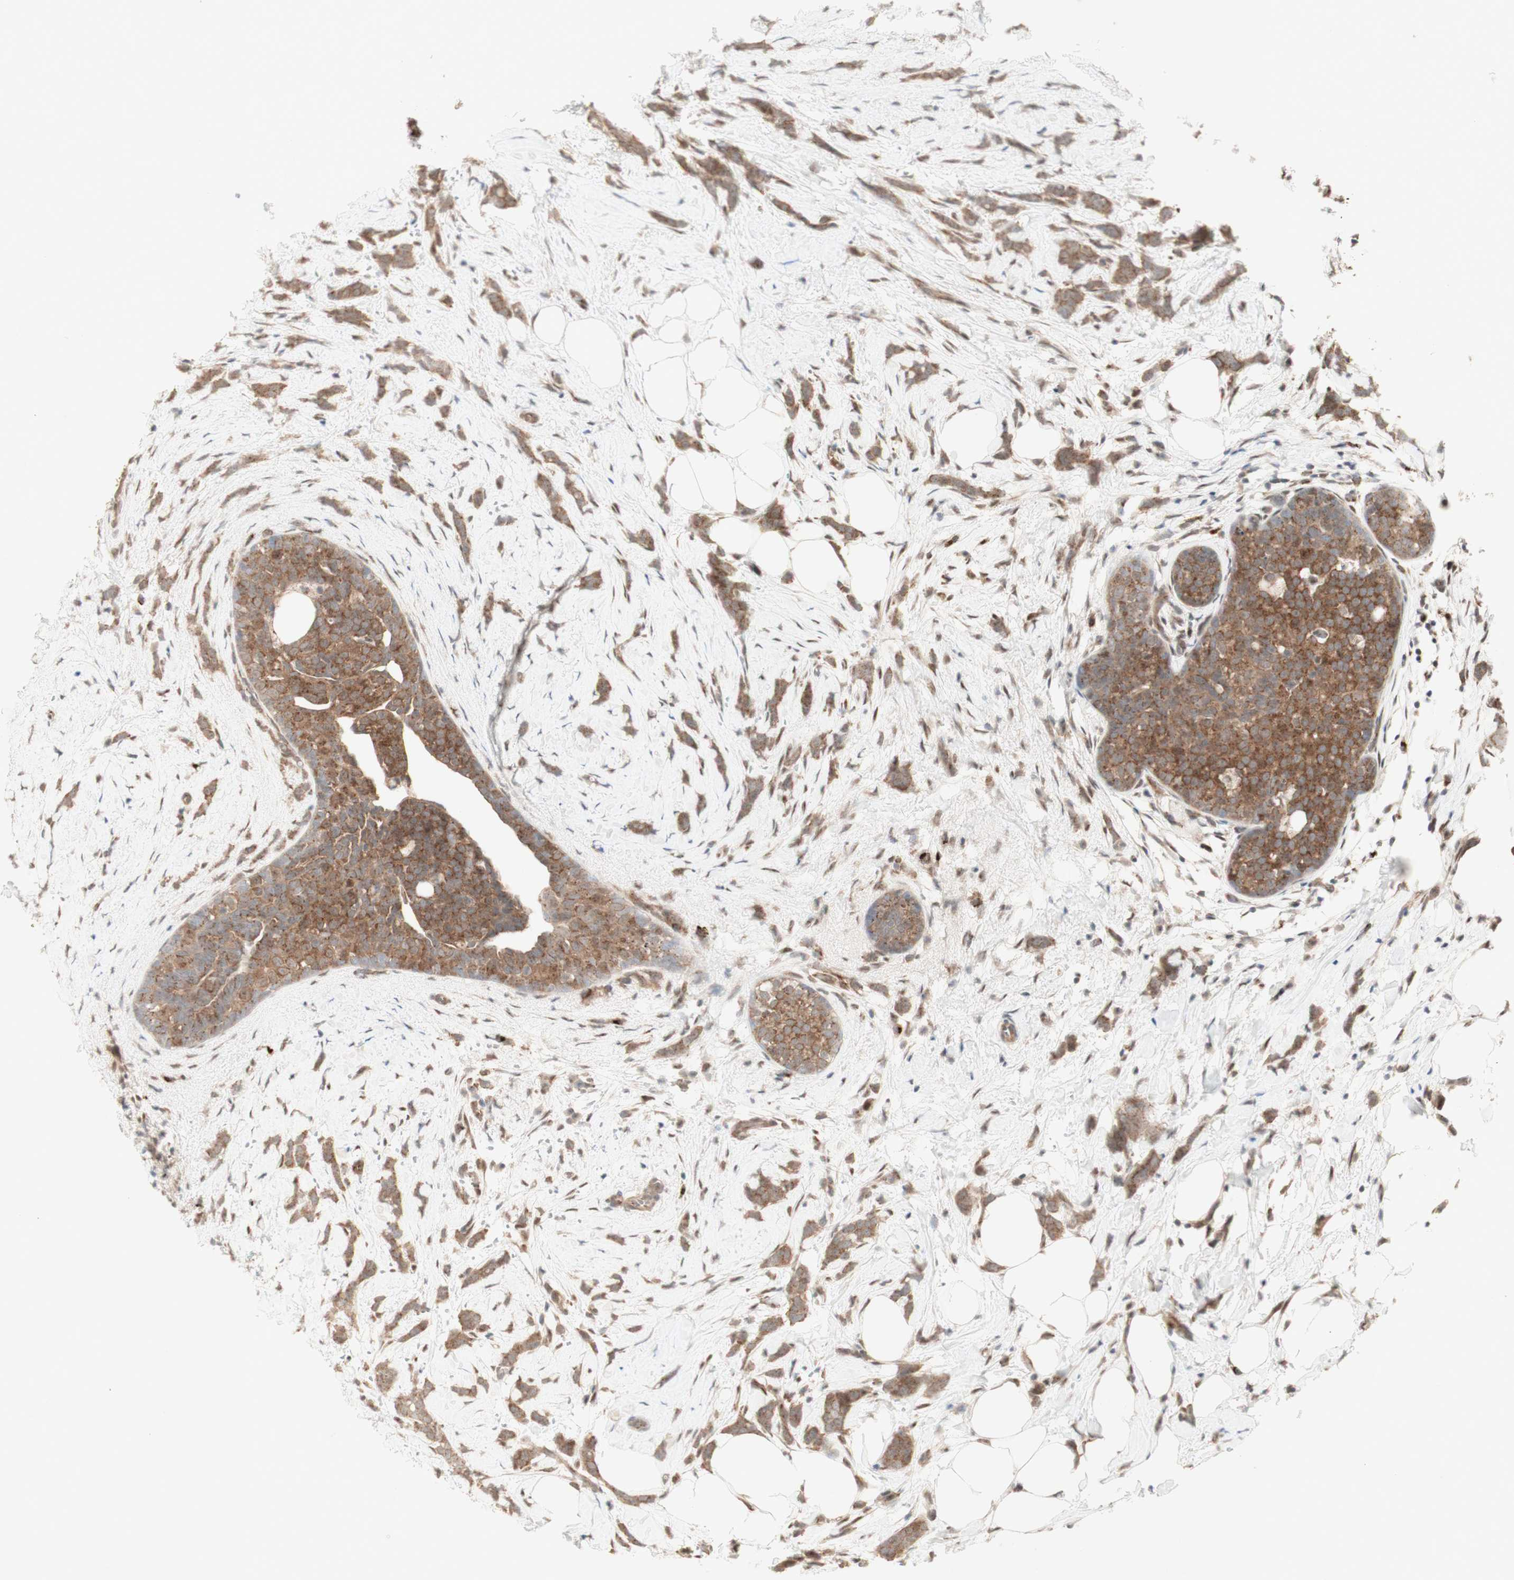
{"staining": {"intensity": "moderate", "quantity": ">75%", "location": "cytoplasmic/membranous"}, "tissue": "breast cancer", "cell_type": "Tumor cells", "image_type": "cancer", "snomed": [{"axis": "morphology", "description": "Lobular carcinoma, in situ"}, {"axis": "morphology", "description": "Lobular carcinoma"}, {"axis": "topography", "description": "Breast"}], "caption": "Lobular carcinoma in situ (breast) stained with a protein marker reveals moderate staining in tumor cells.", "gene": "CYLD", "patient": {"sex": "female", "age": 41}}